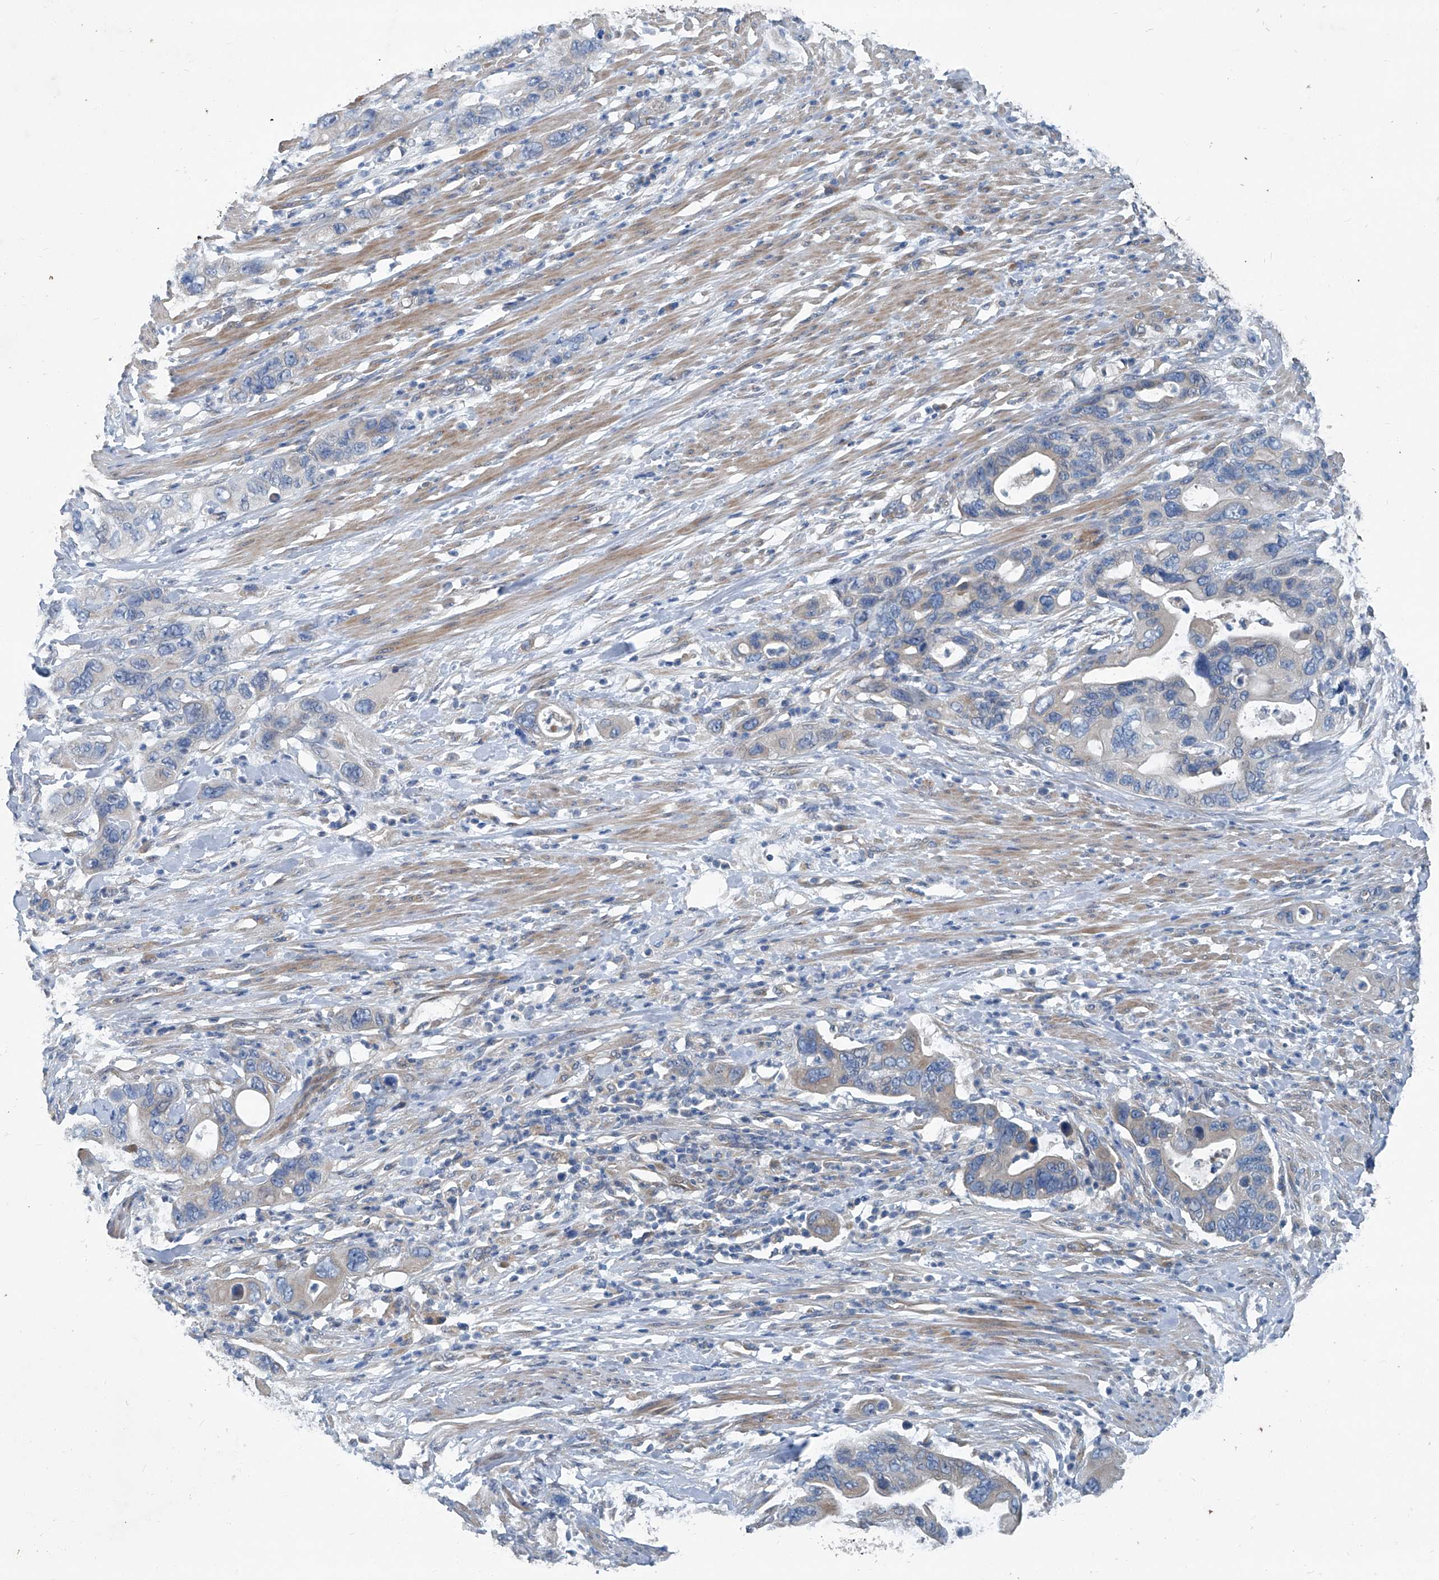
{"staining": {"intensity": "weak", "quantity": "25%-75%", "location": "cytoplasmic/membranous"}, "tissue": "pancreatic cancer", "cell_type": "Tumor cells", "image_type": "cancer", "snomed": [{"axis": "morphology", "description": "Adenocarcinoma, NOS"}, {"axis": "topography", "description": "Pancreas"}], "caption": "Immunohistochemical staining of human adenocarcinoma (pancreatic) displays low levels of weak cytoplasmic/membranous expression in about 25%-75% of tumor cells.", "gene": "SLC26A11", "patient": {"sex": "female", "age": 71}}